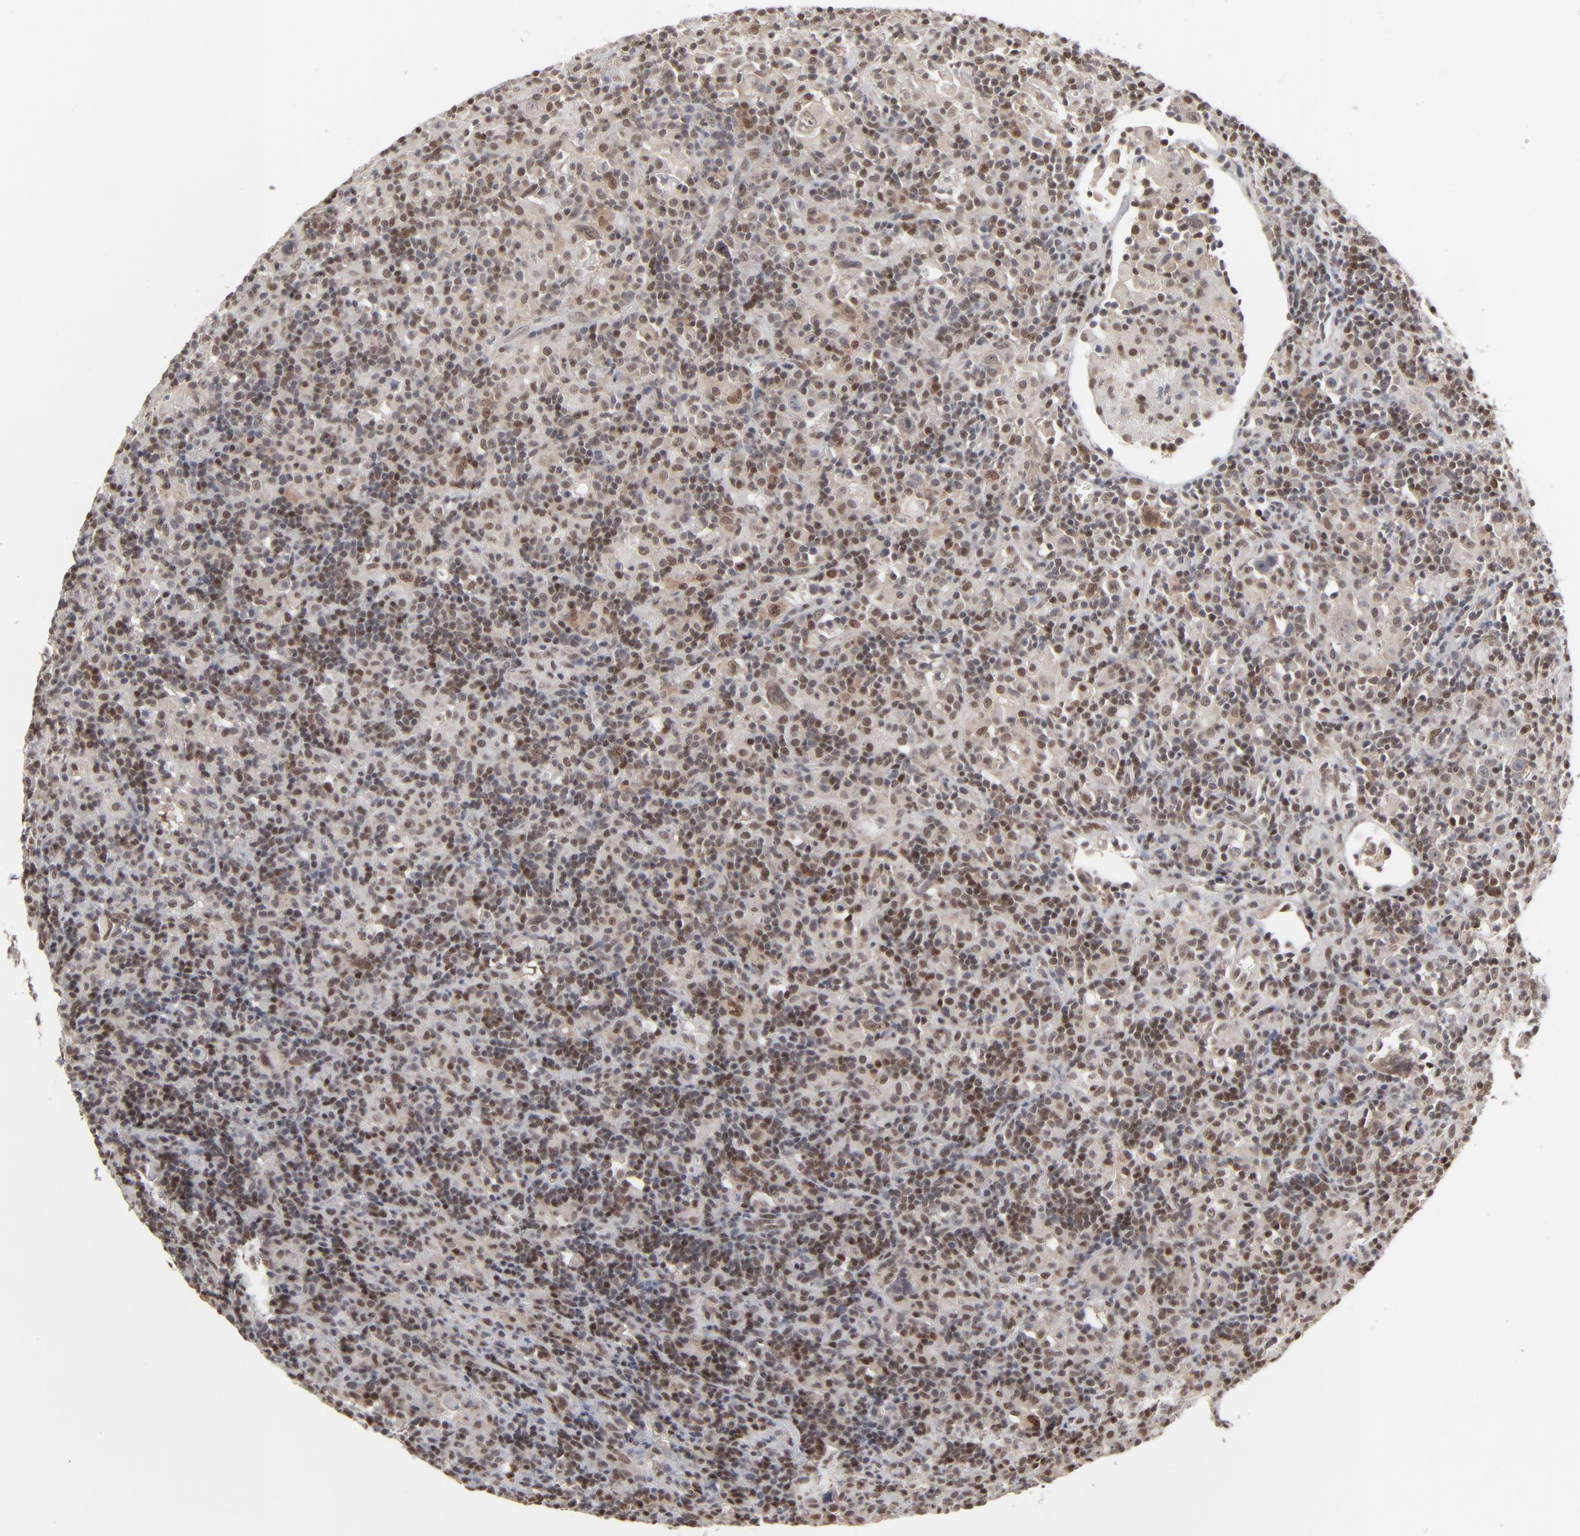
{"staining": {"intensity": "weak", "quantity": ">75%", "location": "nuclear"}, "tissue": "lymphoma", "cell_type": "Tumor cells", "image_type": "cancer", "snomed": [{"axis": "morphology", "description": "Hodgkin's disease, NOS"}, {"axis": "topography", "description": "Lymph node"}], "caption": "Approximately >75% of tumor cells in human Hodgkin's disease exhibit weak nuclear protein expression as visualized by brown immunohistochemical staining.", "gene": "IRF9", "patient": {"sex": "male", "age": 46}}